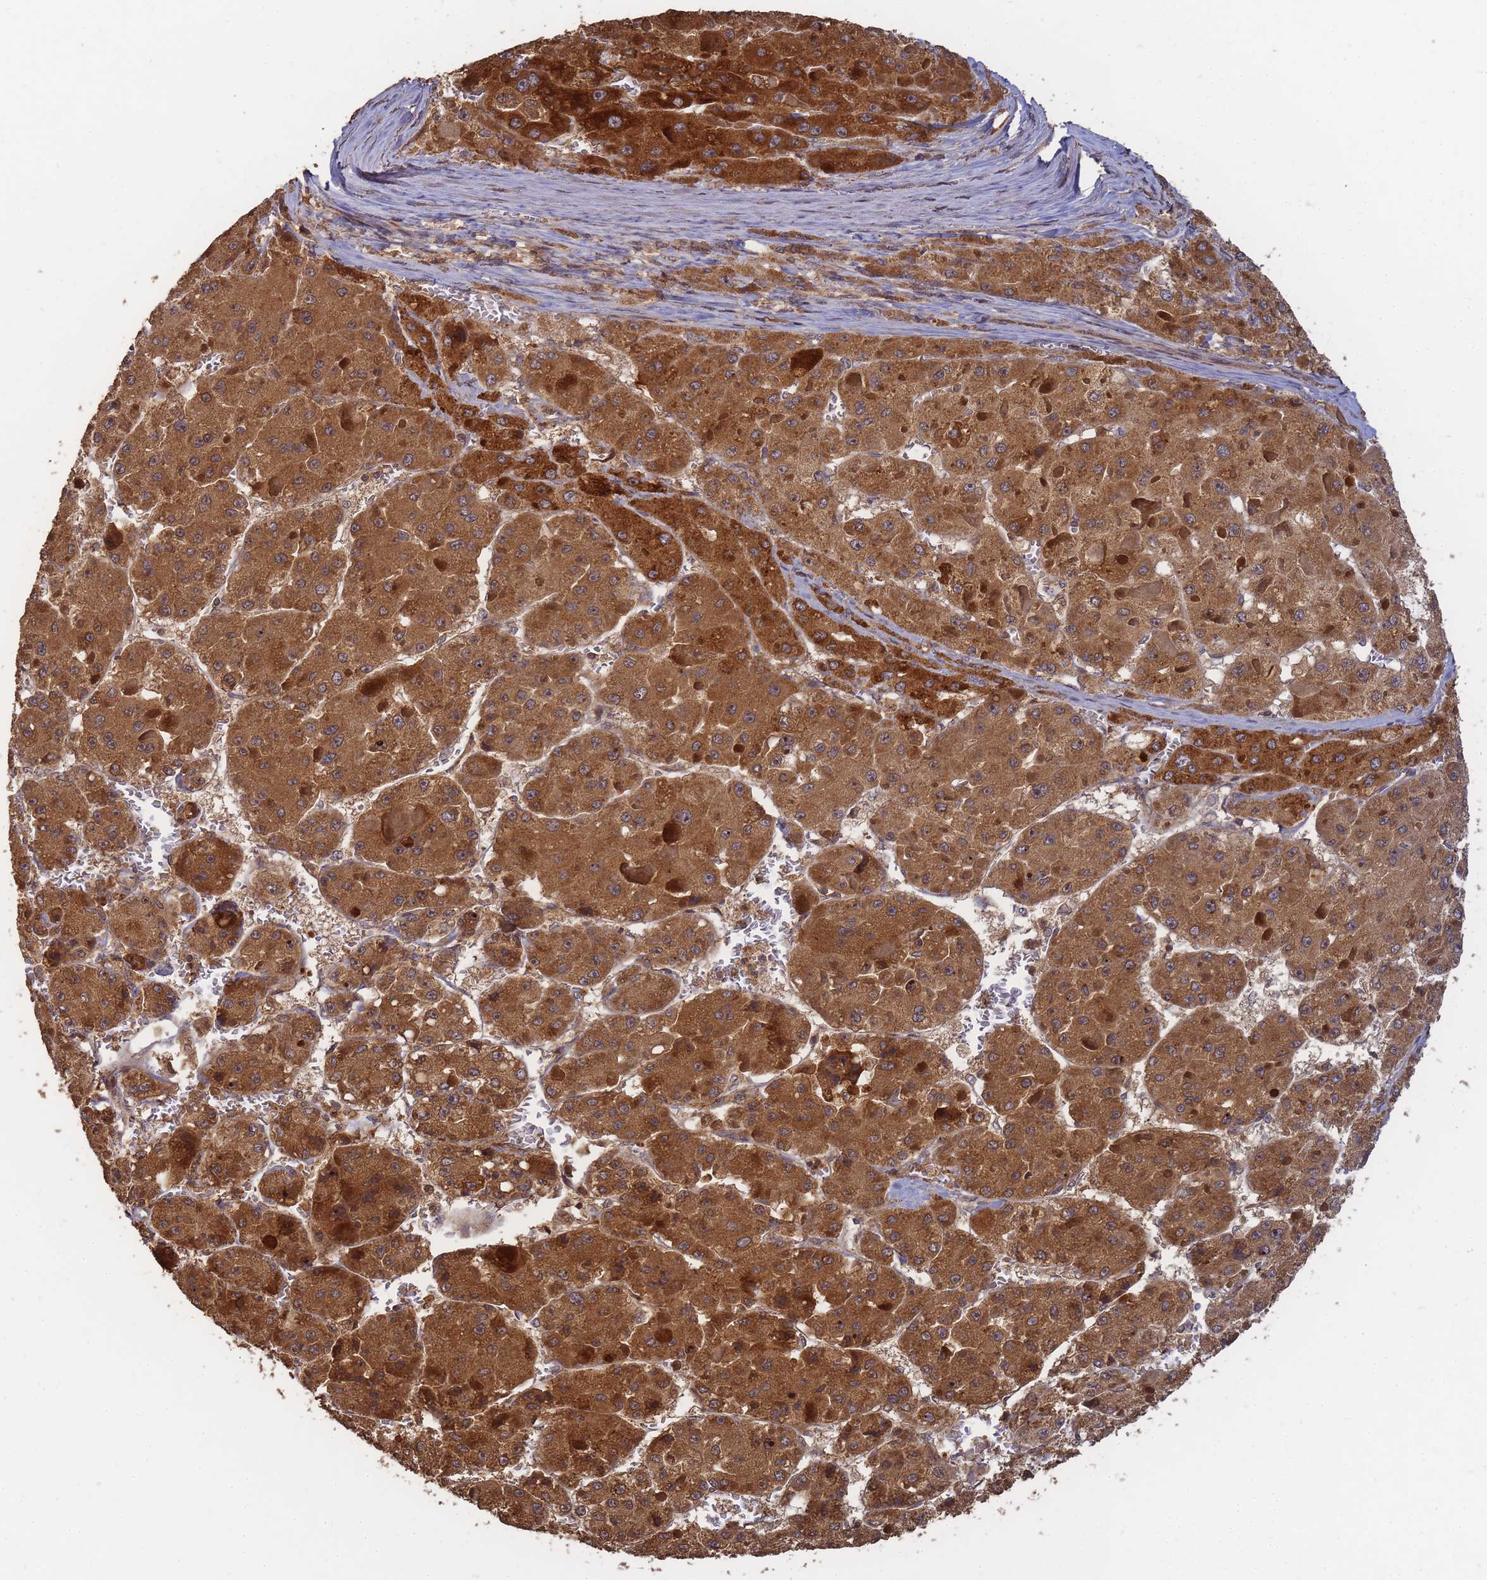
{"staining": {"intensity": "strong", "quantity": ">75%", "location": "cytoplasmic/membranous"}, "tissue": "liver cancer", "cell_type": "Tumor cells", "image_type": "cancer", "snomed": [{"axis": "morphology", "description": "Carcinoma, Hepatocellular, NOS"}, {"axis": "topography", "description": "Liver"}], "caption": "Protein analysis of liver cancer tissue demonstrates strong cytoplasmic/membranous staining in about >75% of tumor cells.", "gene": "ALKBH1", "patient": {"sex": "female", "age": 73}}